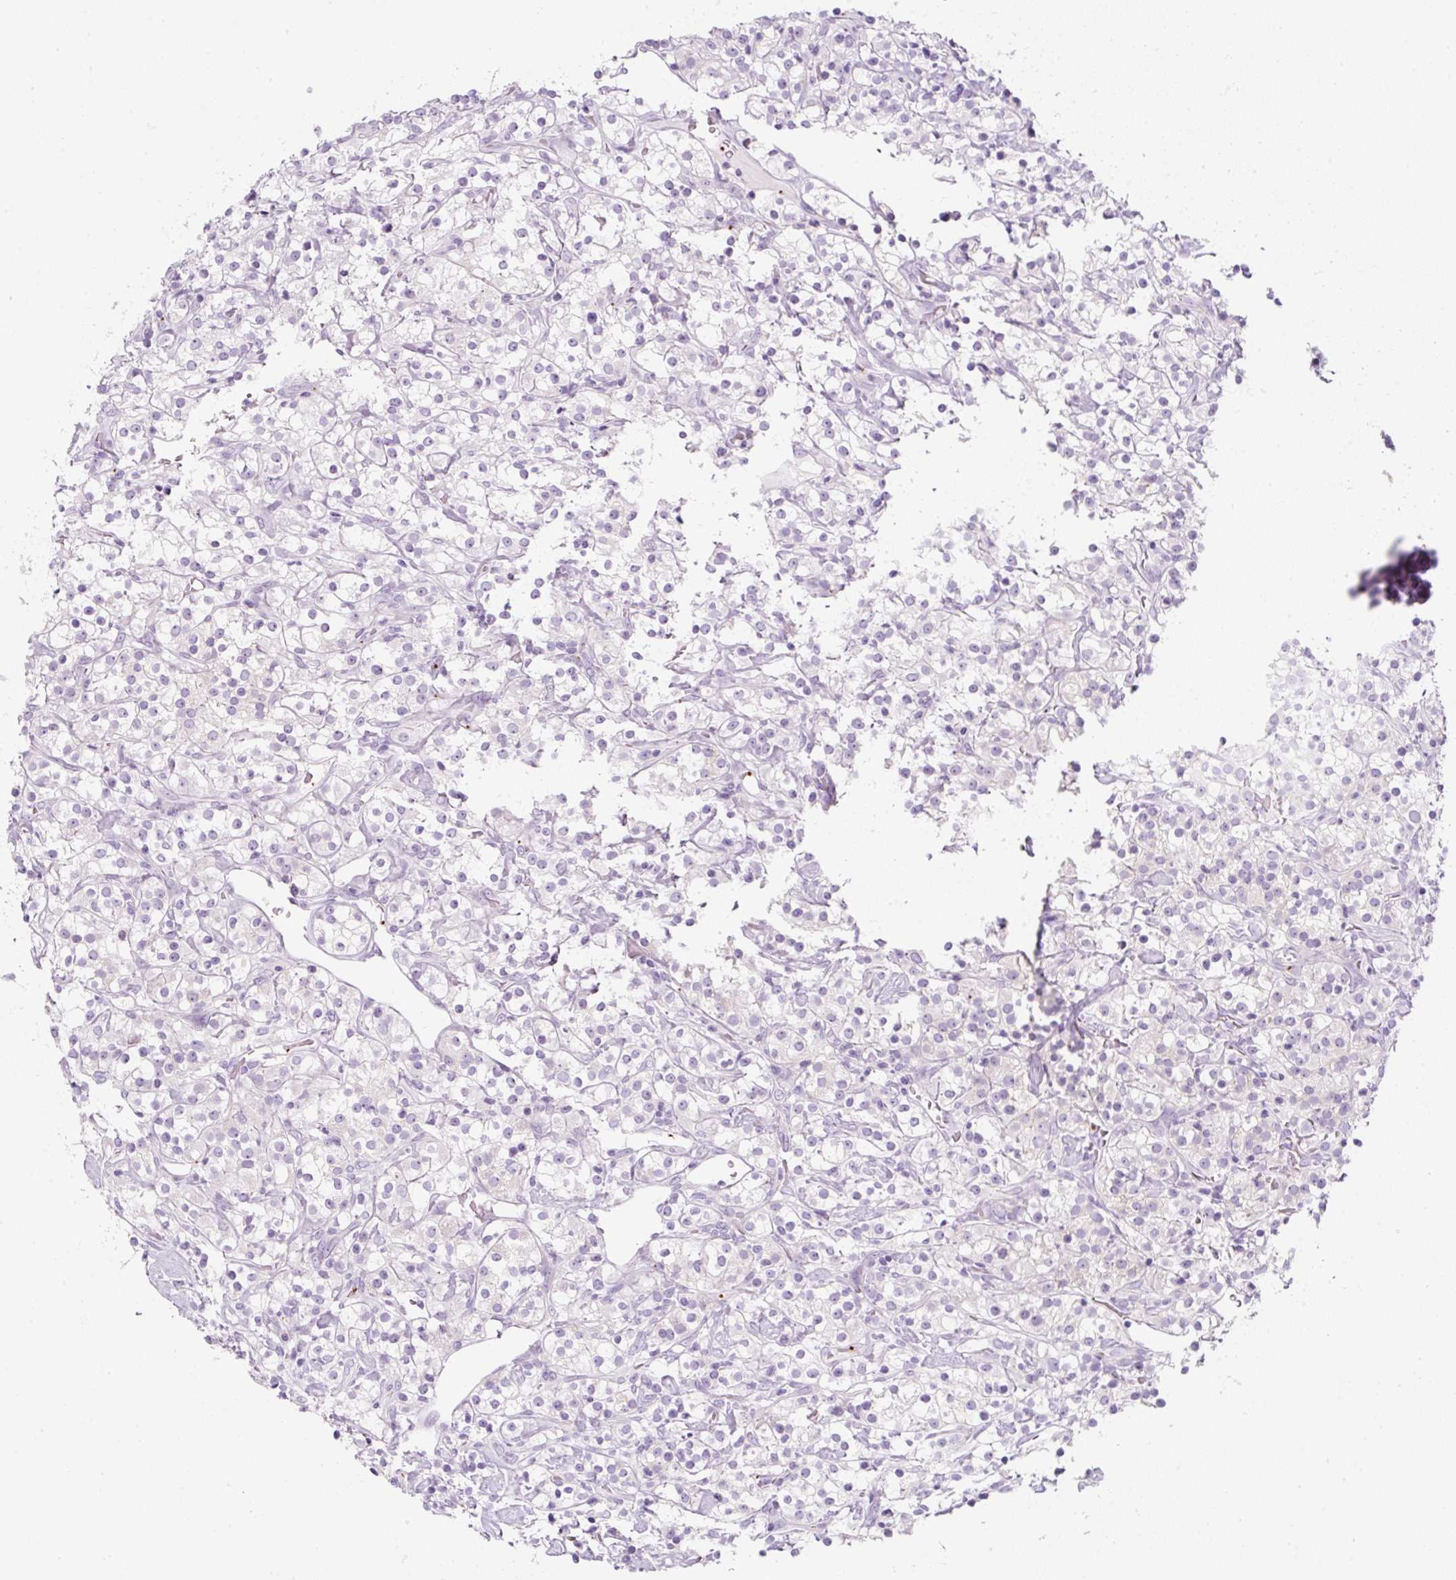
{"staining": {"intensity": "negative", "quantity": "none", "location": "none"}, "tissue": "renal cancer", "cell_type": "Tumor cells", "image_type": "cancer", "snomed": [{"axis": "morphology", "description": "Adenocarcinoma, NOS"}, {"axis": "topography", "description": "Kidney"}], "caption": "Immunohistochemistry (IHC) image of human adenocarcinoma (renal) stained for a protein (brown), which exhibits no positivity in tumor cells.", "gene": "PF4V1", "patient": {"sex": "male", "age": 77}}